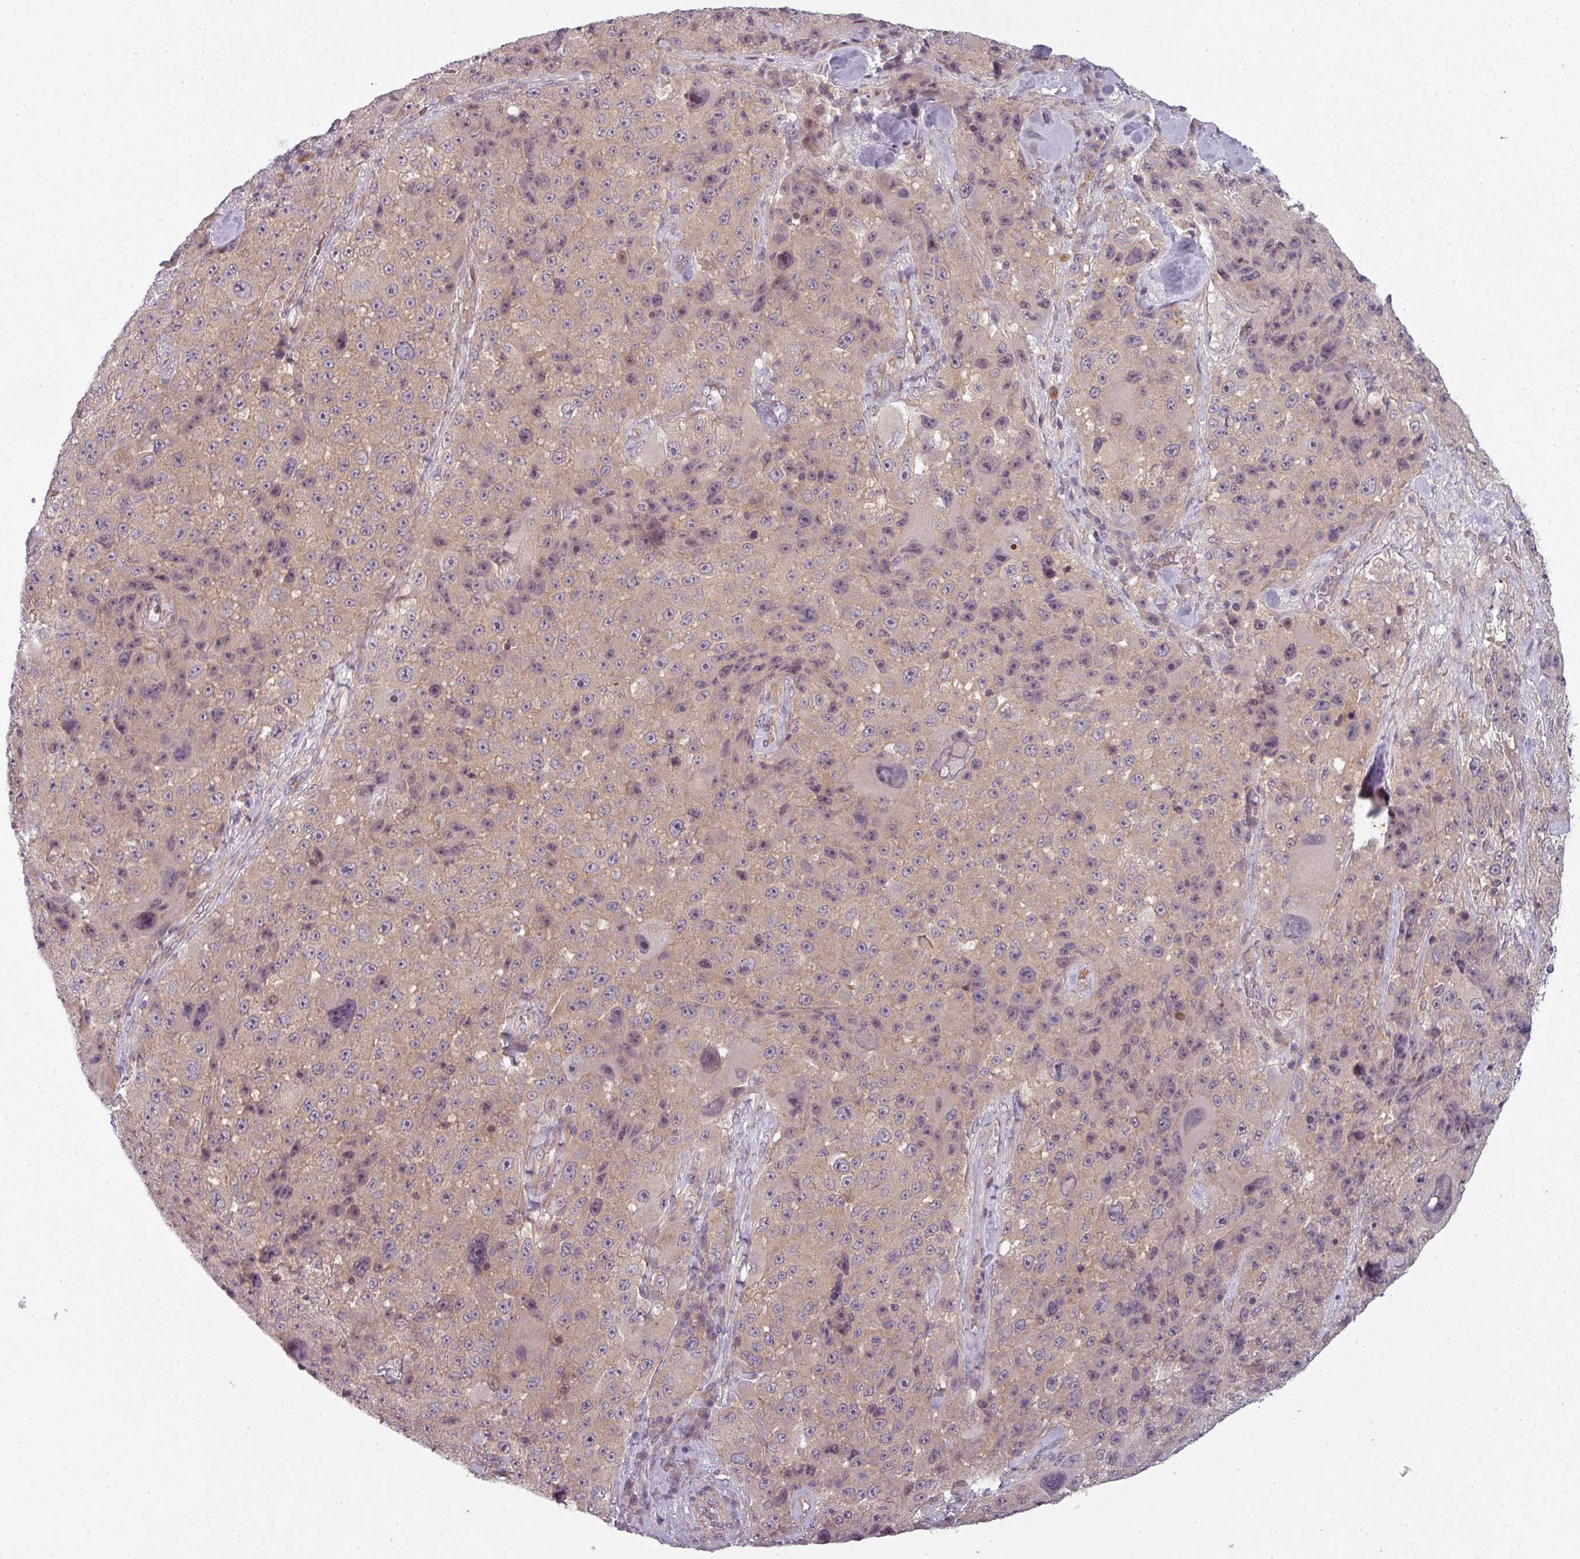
{"staining": {"intensity": "negative", "quantity": "none", "location": "none"}, "tissue": "melanoma", "cell_type": "Tumor cells", "image_type": "cancer", "snomed": [{"axis": "morphology", "description": "Malignant melanoma, Metastatic site"}, {"axis": "topography", "description": "Lymph node"}], "caption": "Immunohistochemical staining of human malignant melanoma (metastatic site) displays no significant expression in tumor cells.", "gene": "SLC16A9", "patient": {"sex": "male", "age": 62}}